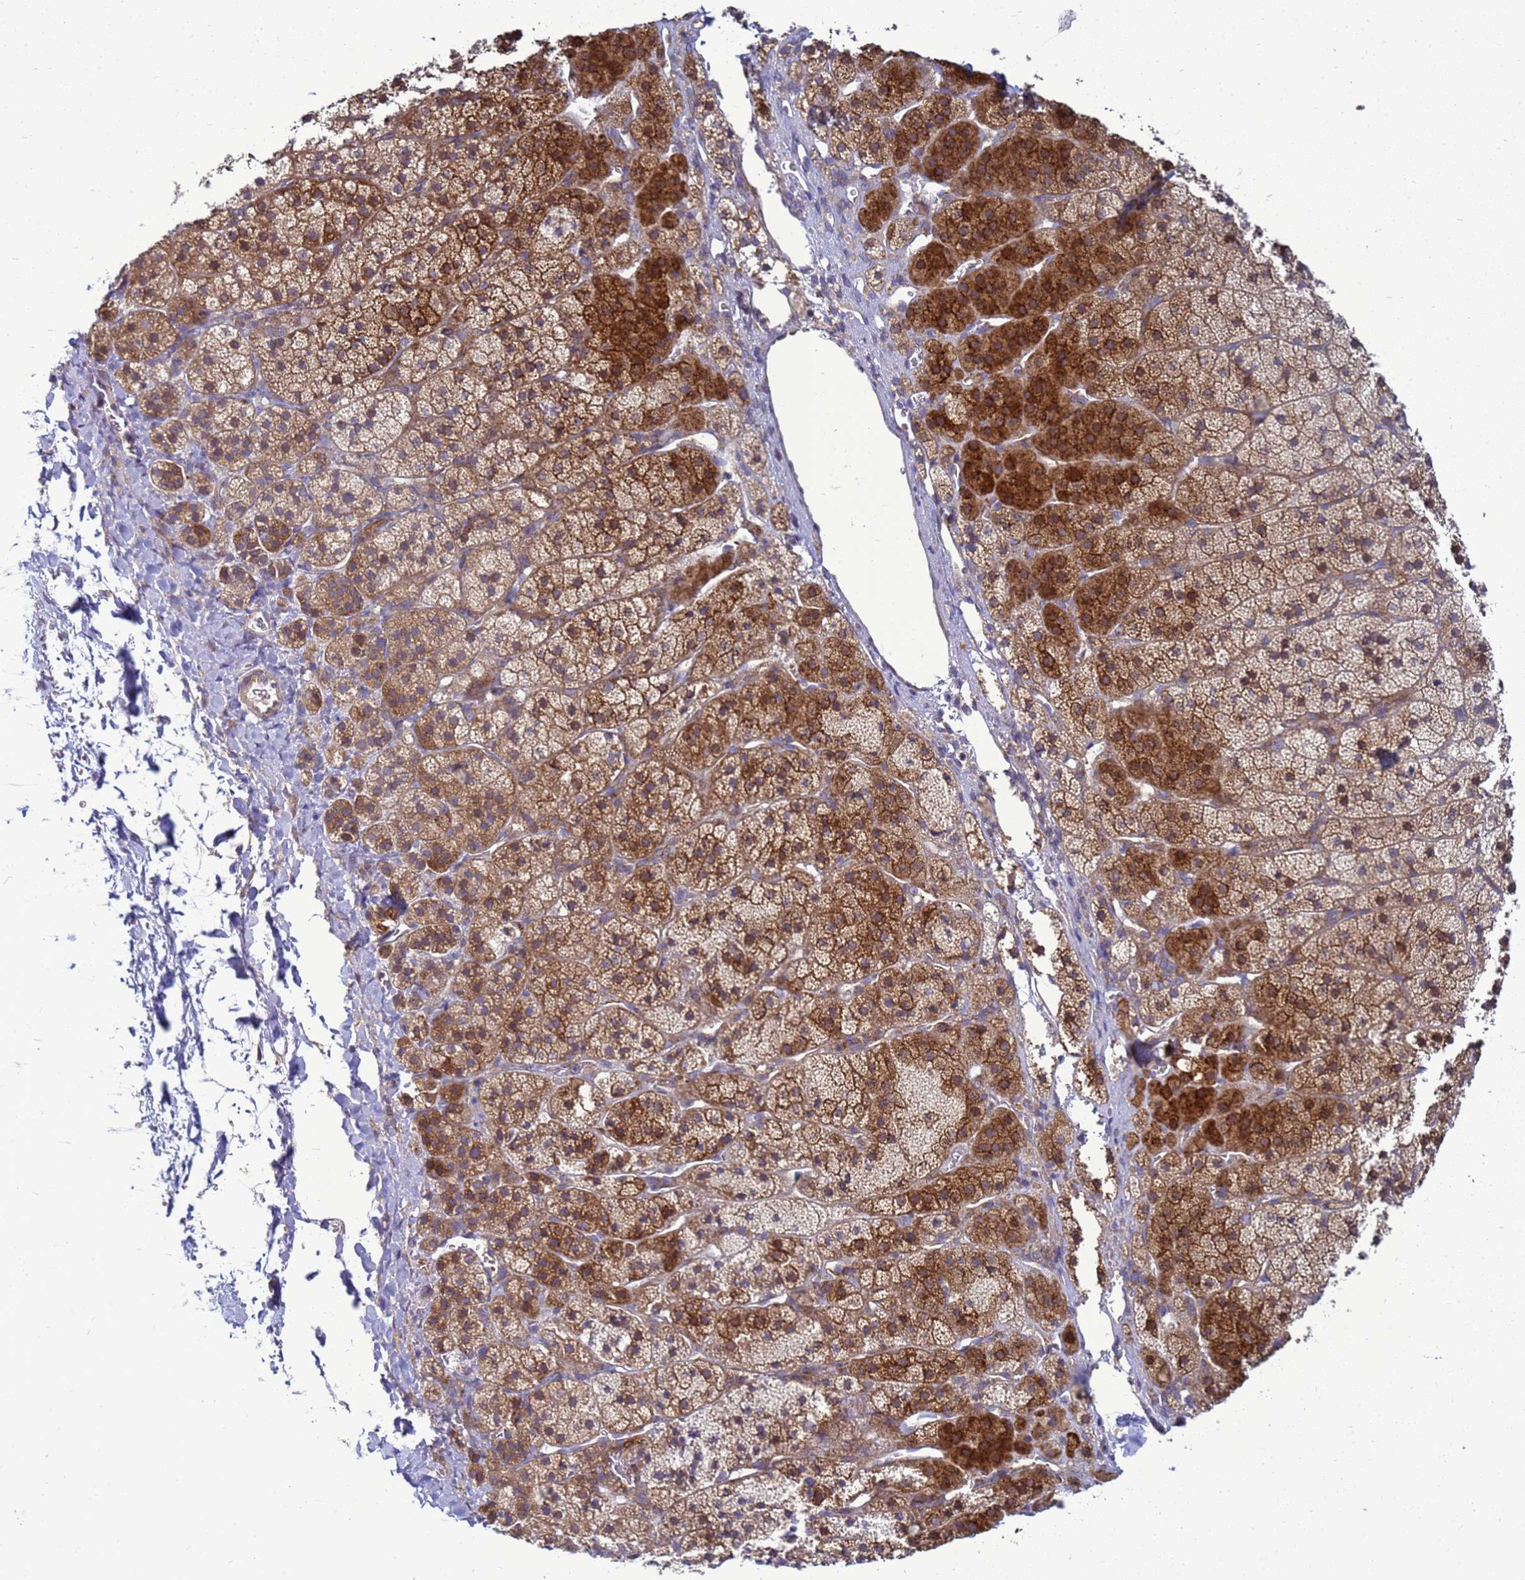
{"staining": {"intensity": "strong", "quantity": "25%-75%", "location": "cytoplasmic/membranous"}, "tissue": "adrenal gland", "cell_type": "Glandular cells", "image_type": "normal", "snomed": [{"axis": "morphology", "description": "Normal tissue, NOS"}, {"axis": "topography", "description": "Adrenal gland"}], "caption": "IHC (DAB (3,3'-diaminobenzidine)) staining of benign adrenal gland demonstrates strong cytoplasmic/membranous protein expression in about 25%-75% of glandular cells.", "gene": "MON1B", "patient": {"sex": "female", "age": 44}}